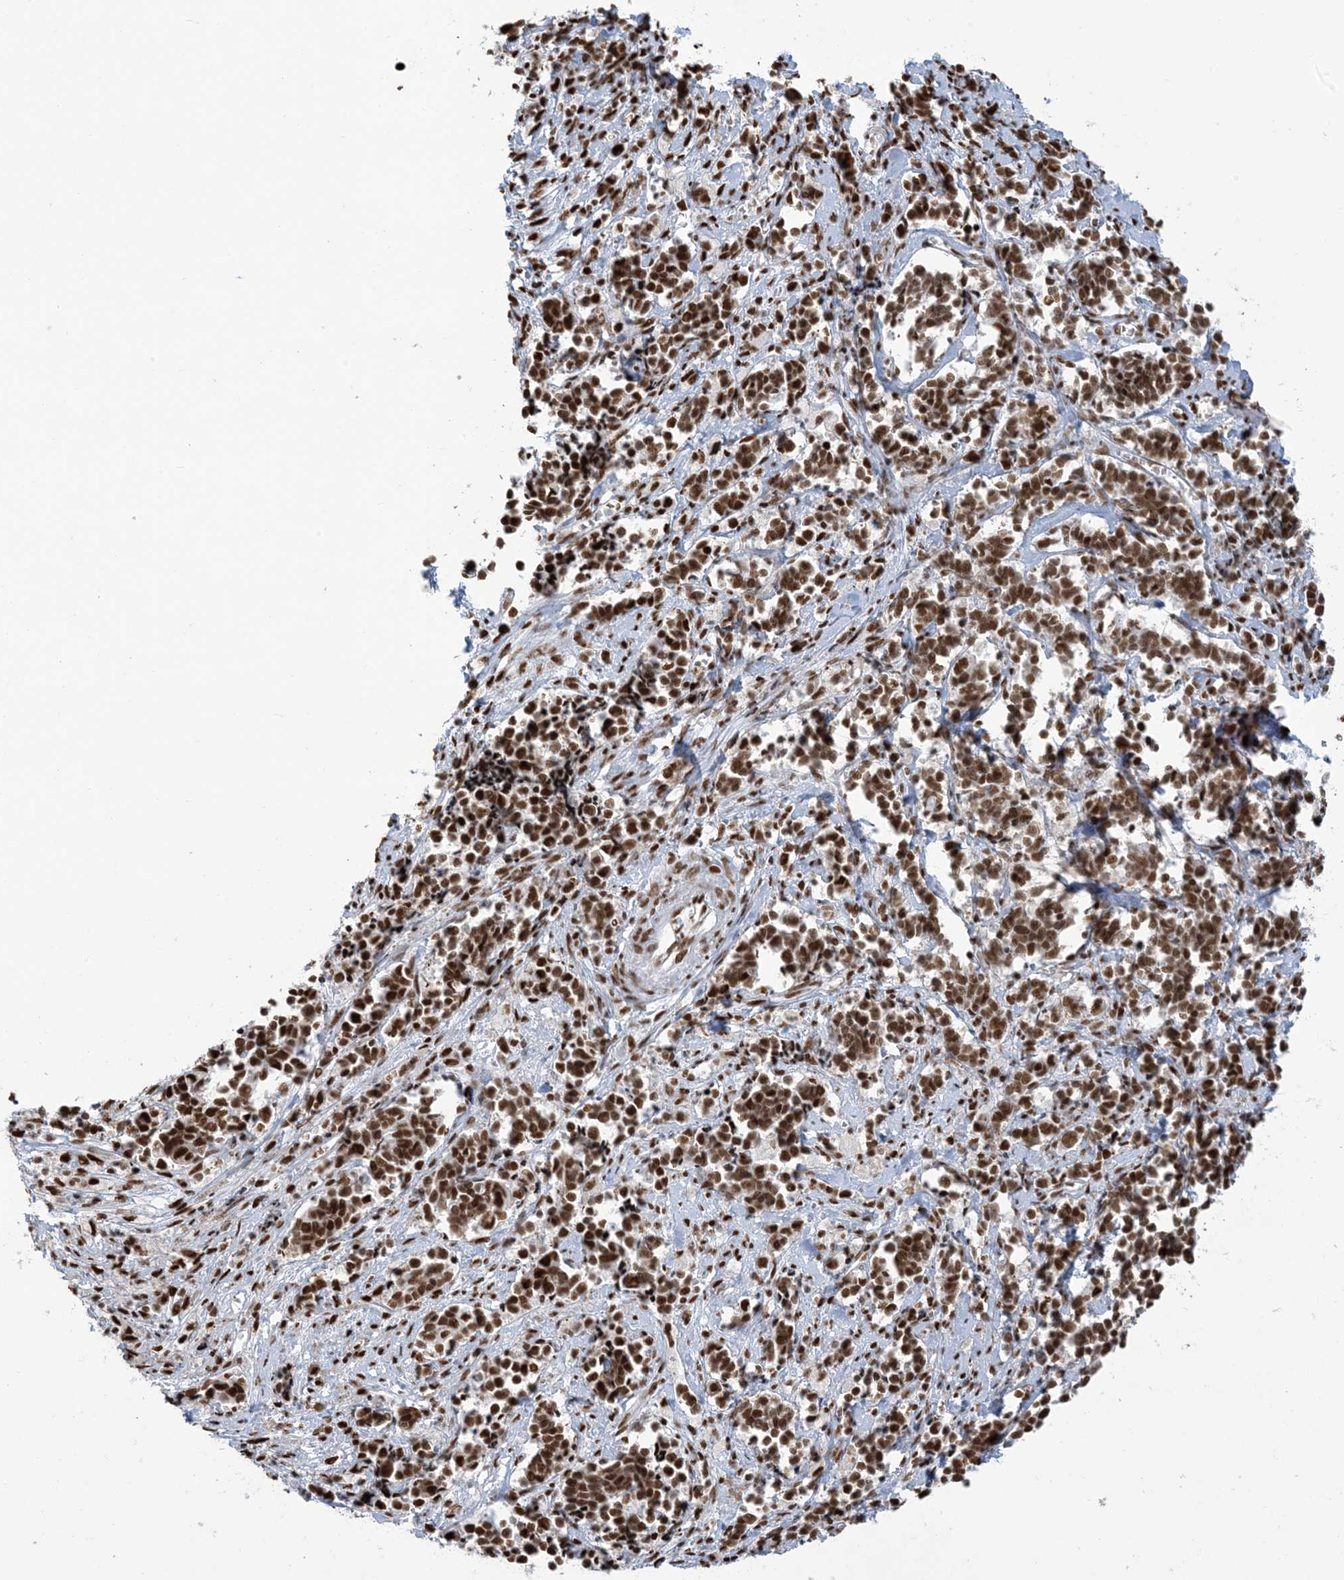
{"staining": {"intensity": "strong", "quantity": ">75%", "location": "nuclear"}, "tissue": "cervical cancer", "cell_type": "Tumor cells", "image_type": "cancer", "snomed": [{"axis": "morphology", "description": "Normal tissue, NOS"}, {"axis": "morphology", "description": "Squamous cell carcinoma, NOS"}, {"axis": "topography", "description": "Cervix"}], "caption": "Strong nuclear expression for a protein is seen in approximately >75% of tumor cells of cervical squamous cell carcinoma using immunohistochemistry.", "gene": "STAG1", "patient": {"sex": "female", "age": 35}}